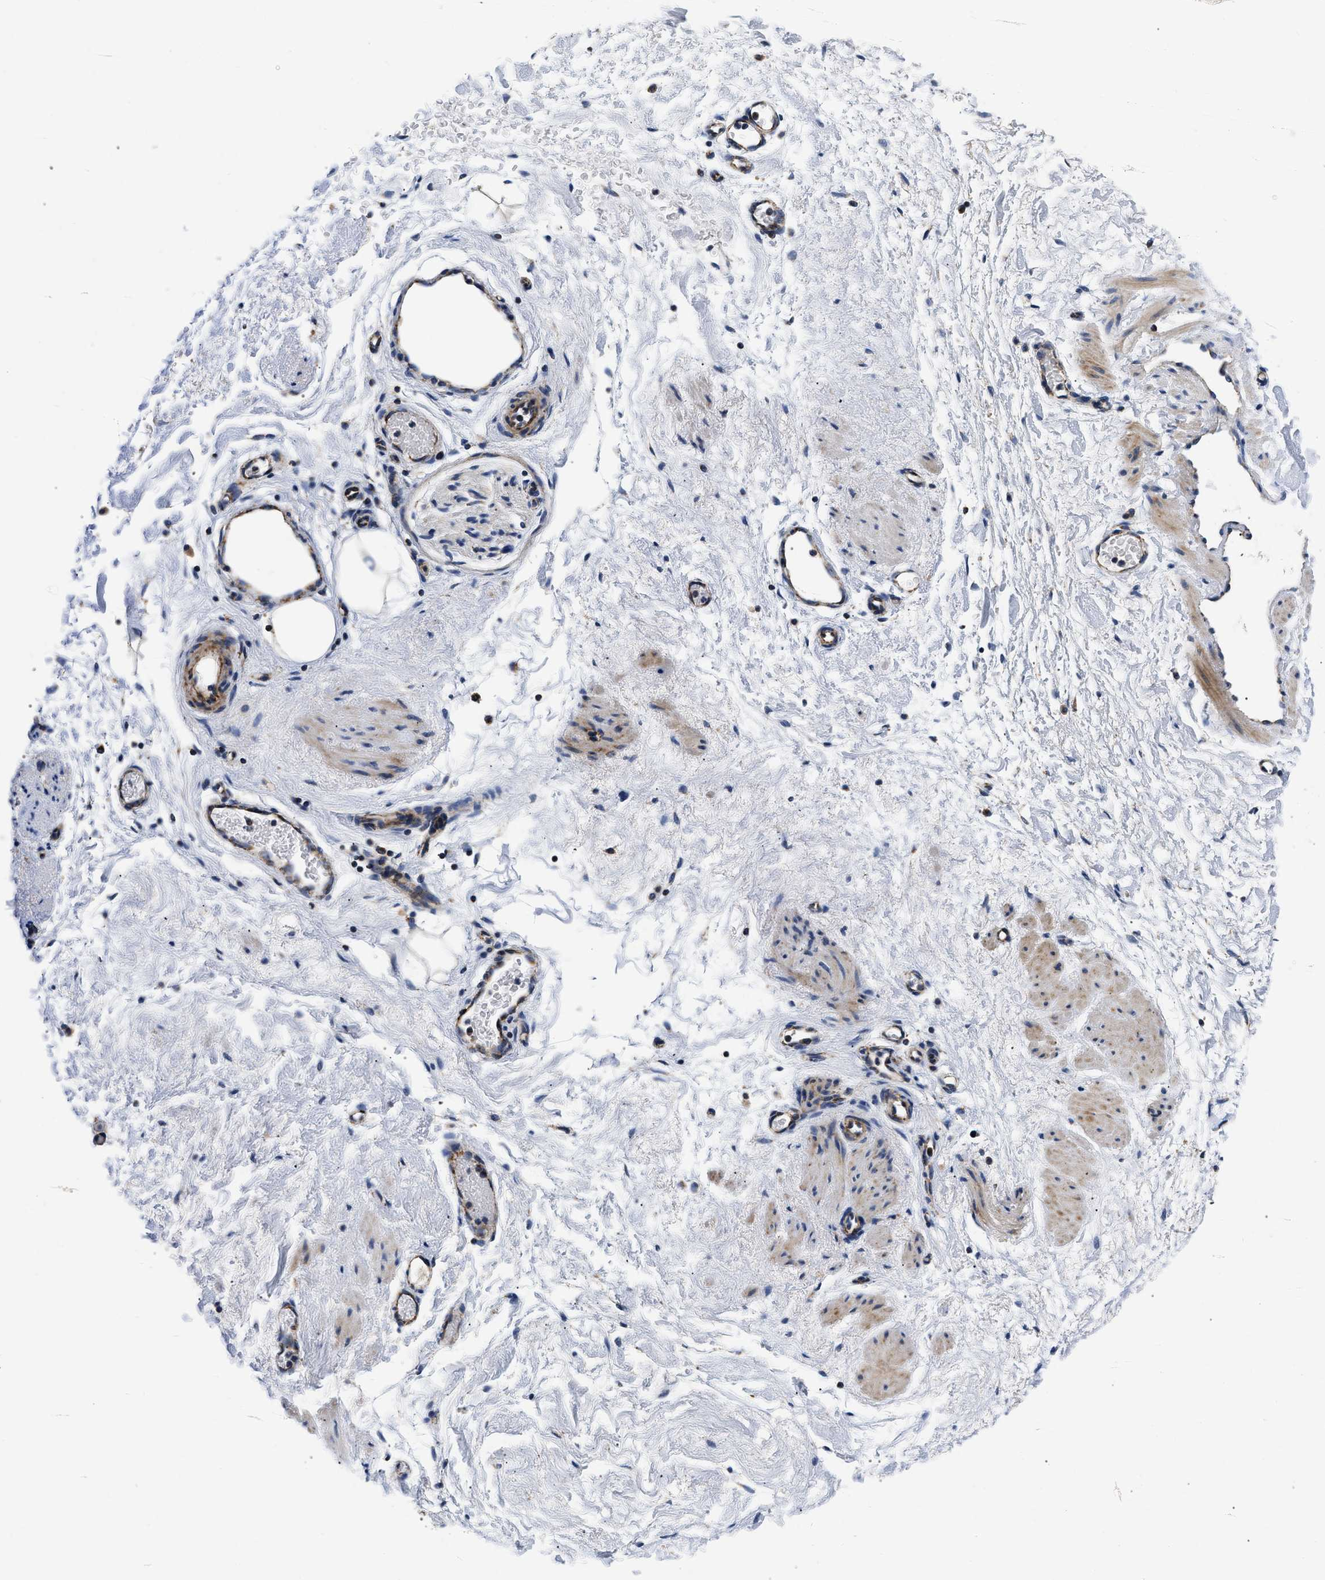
{"staining": {"intensity": "negative", "quantity": "none", "location": "none"}, "tissue": "adipose tissue", "cell_type": "Adipocytes", "image_type": "normal", "snomed": [{"axis": "morphology", "description": "Normal tissue, NOS"}, {"axis": "topography", "description": "Soft tissue"}], "caption": "Adipocytes show no significant protein positivity in normal adipose tissue. (DAB immunohistochemistry visualized using brightfield microscopy, high magnification).", "gene": "PDP1", "patient": {"sex": "male", "age": 72}}